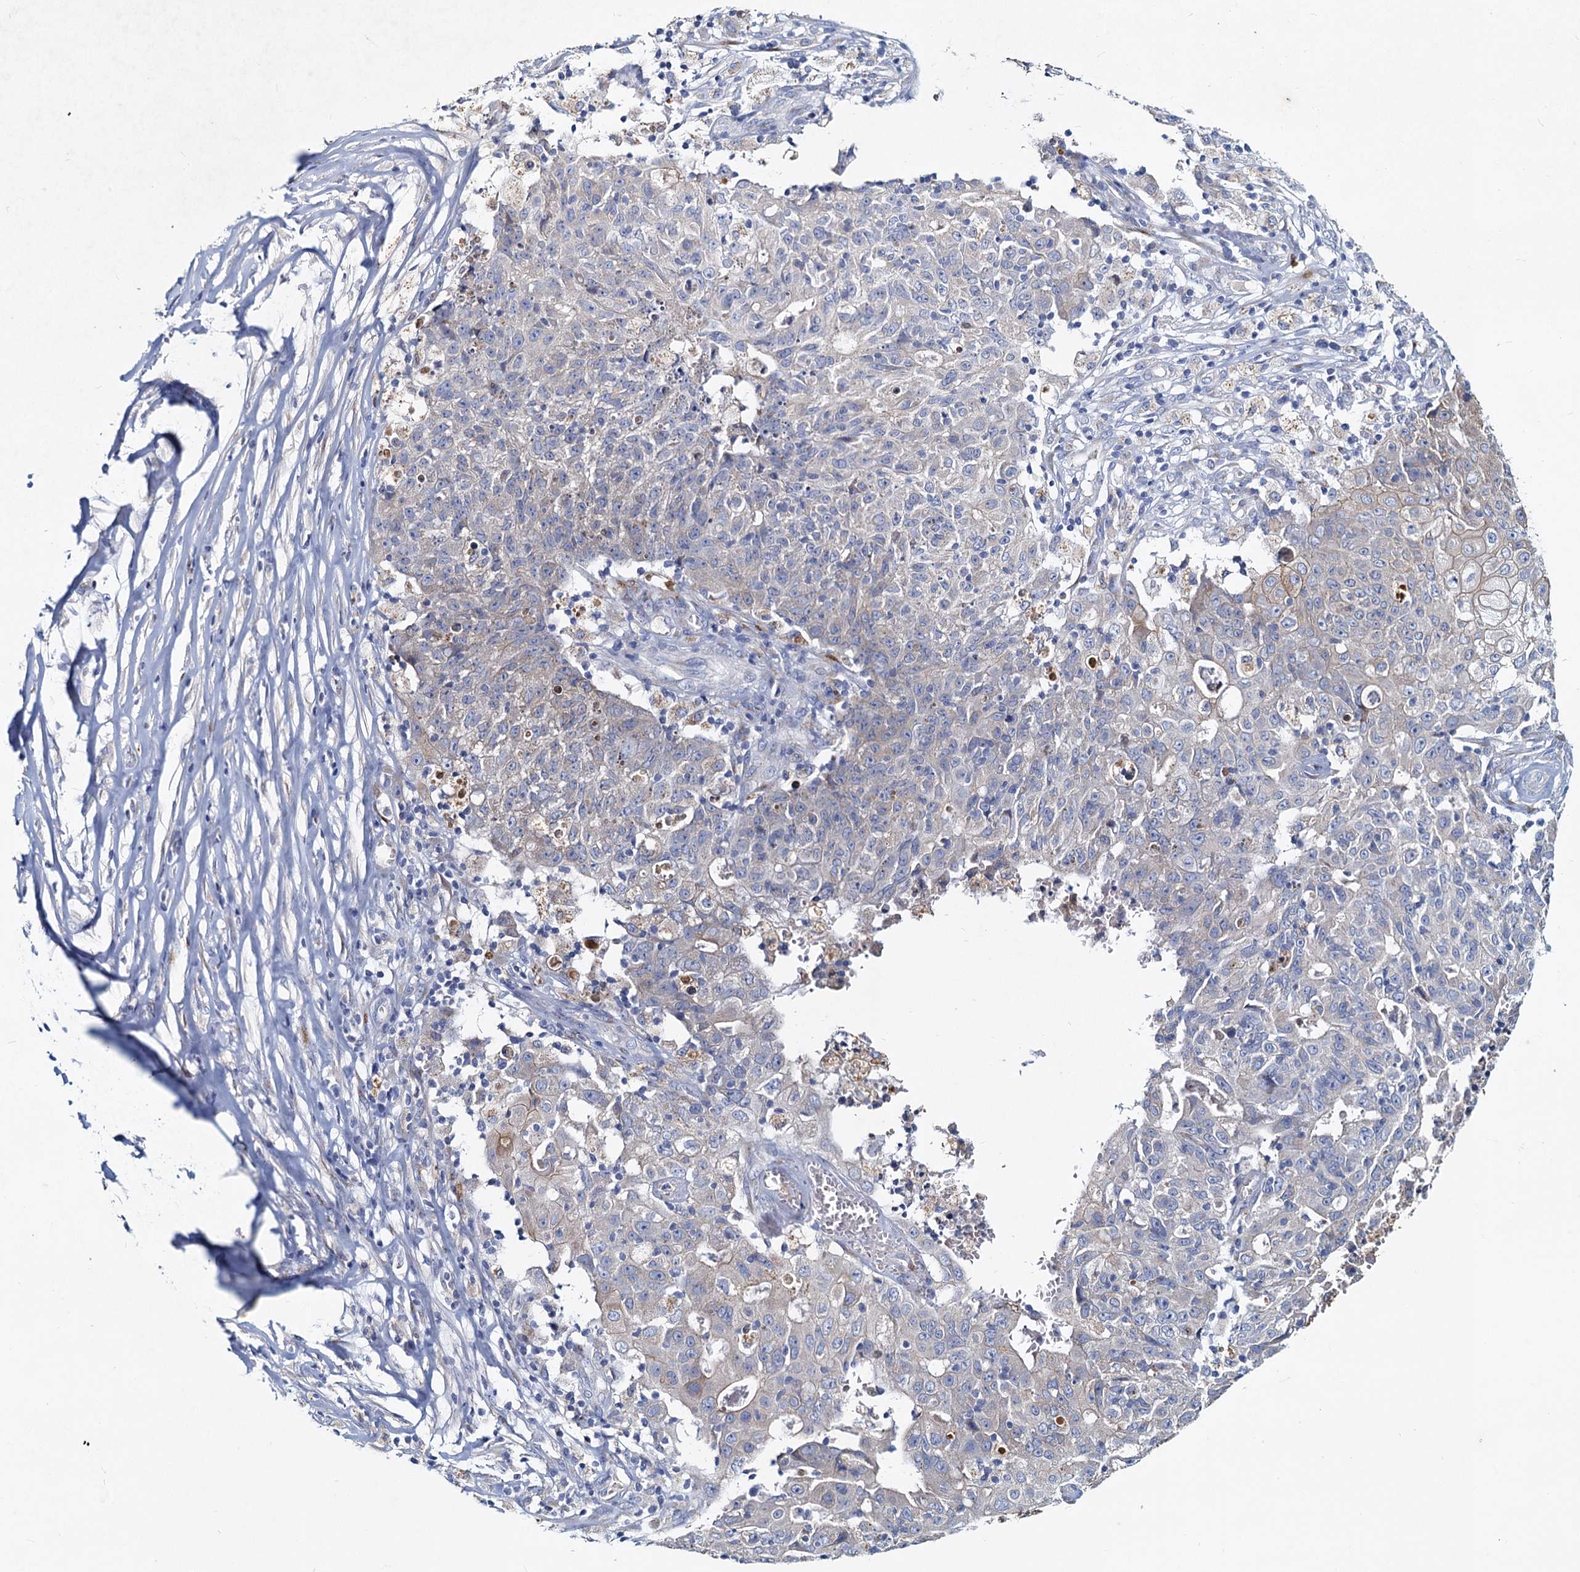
{"staining": {"intensity": "negative", "quantity": "none", "location": "none"}, "tissue": "ovarian cancer", "cell_type": "Tumor cells", "image_type": "cancer", "snomed": [{"axis": "morphology", "description": "Carcinoma, endometroid"}, {"axis": "topography", "description": "Ovary"}], "caption": "This image is of ovarian endometroid carcinoma stained with immunohistochemistry to label a protein in brown with the nuclei are counter-stained blue. There is no expression in tumor cells. Brightfield microscopy of IHC stained with DAB (3,3'-diaminobenzidine) (brown) and hematoxylin (blue), captured at high magnification.", "gene": "TMX2", "patient": {"sex": "female", "age": 42}}